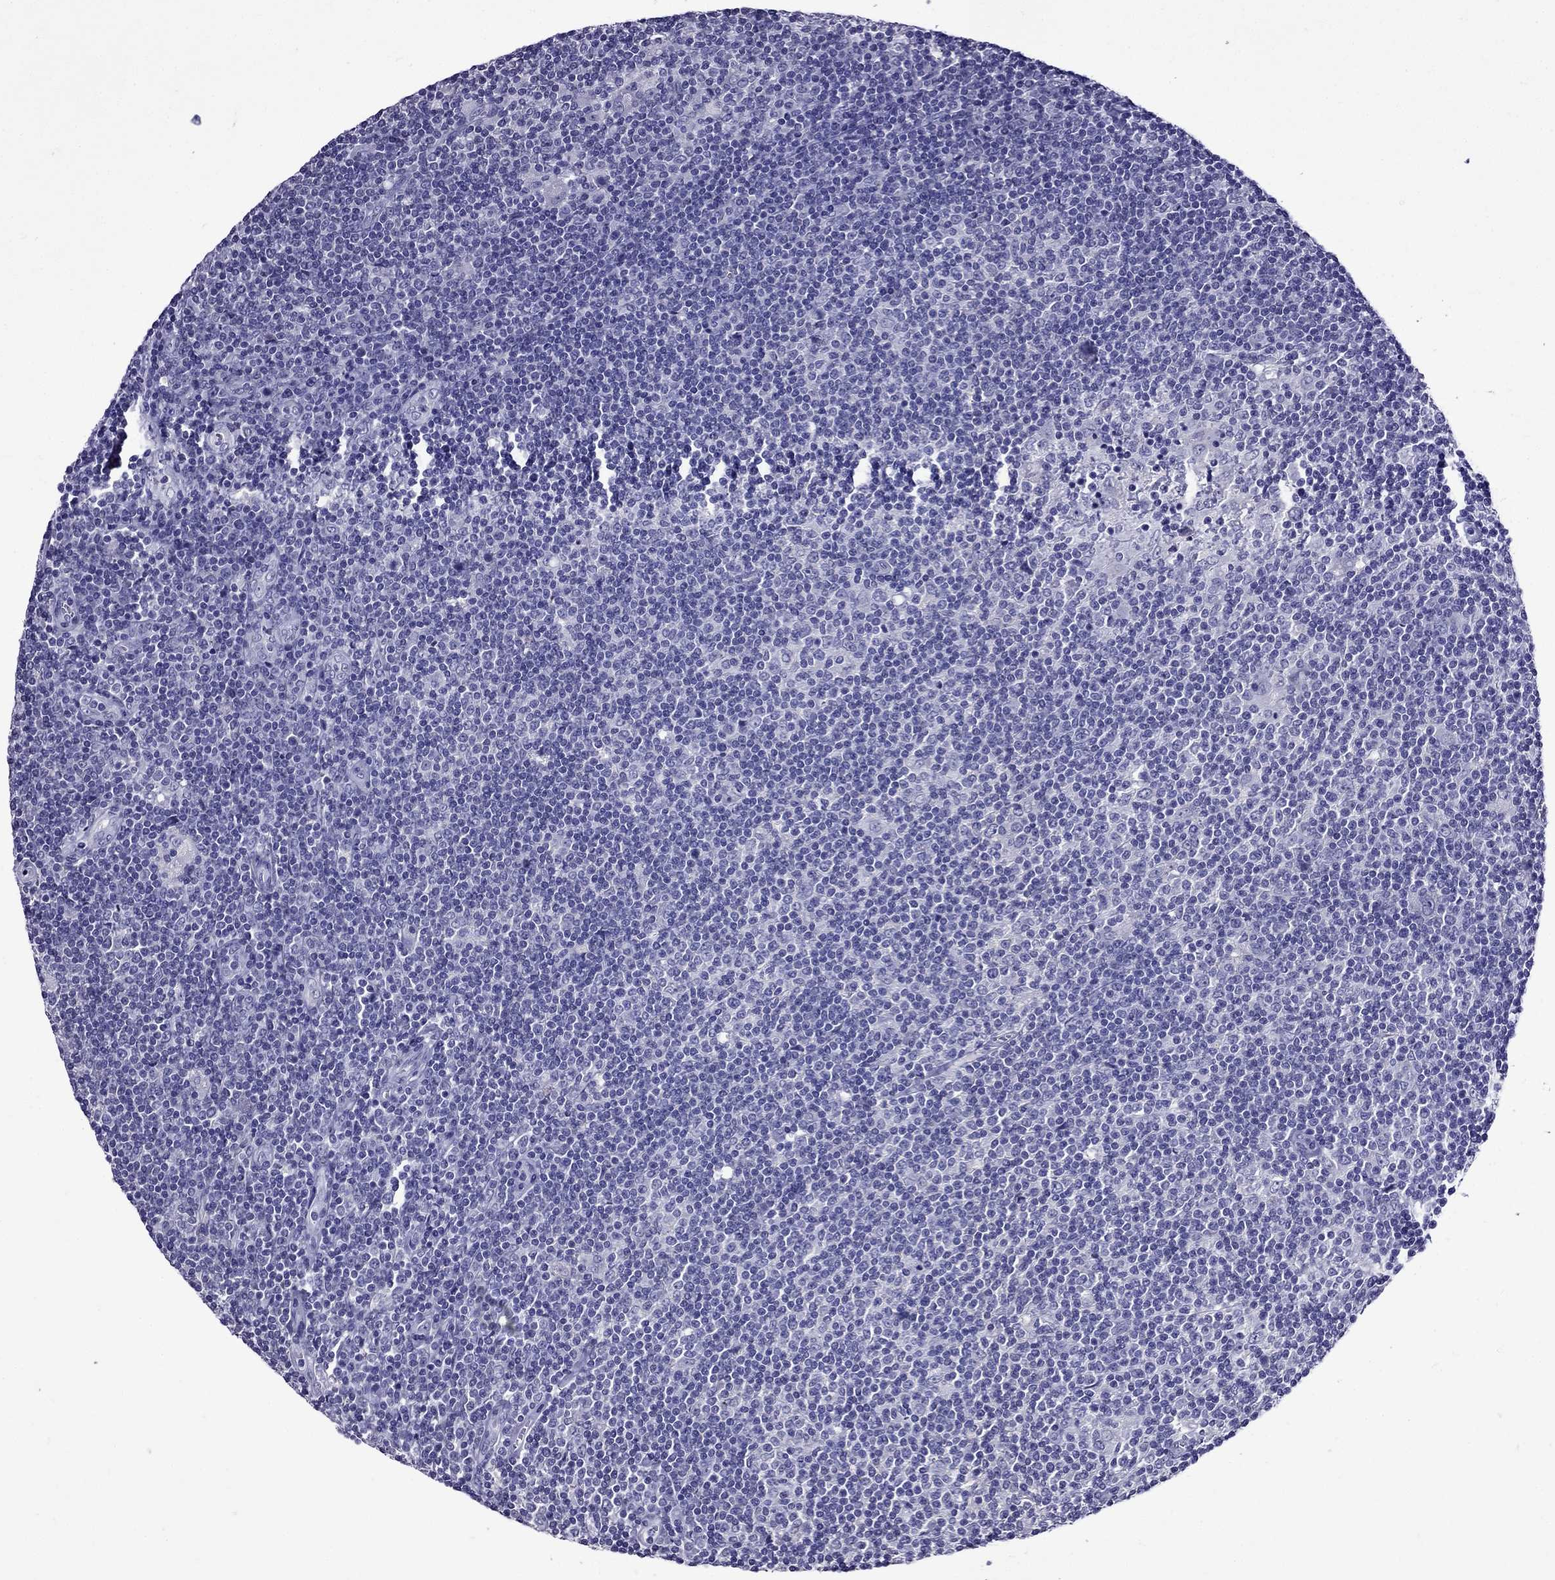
{"staining": {"intensity": "negative", "quantity": "none", "location": "none"}, "tissue": "lymphoma", "cell_type": "Tumor cells", "image_type": "cancer", "snomed": [{"axis": "morphology", "description": "Hodgkin's disease, NOS"}, {"axis": "topography", "description": "Lymph node"}], "caption": "The micrograph reveals no staining of tumor cells in Hodgkin's disease.", "gene": "DNAH17", "patient": {"sex": "male", "age": 40}}